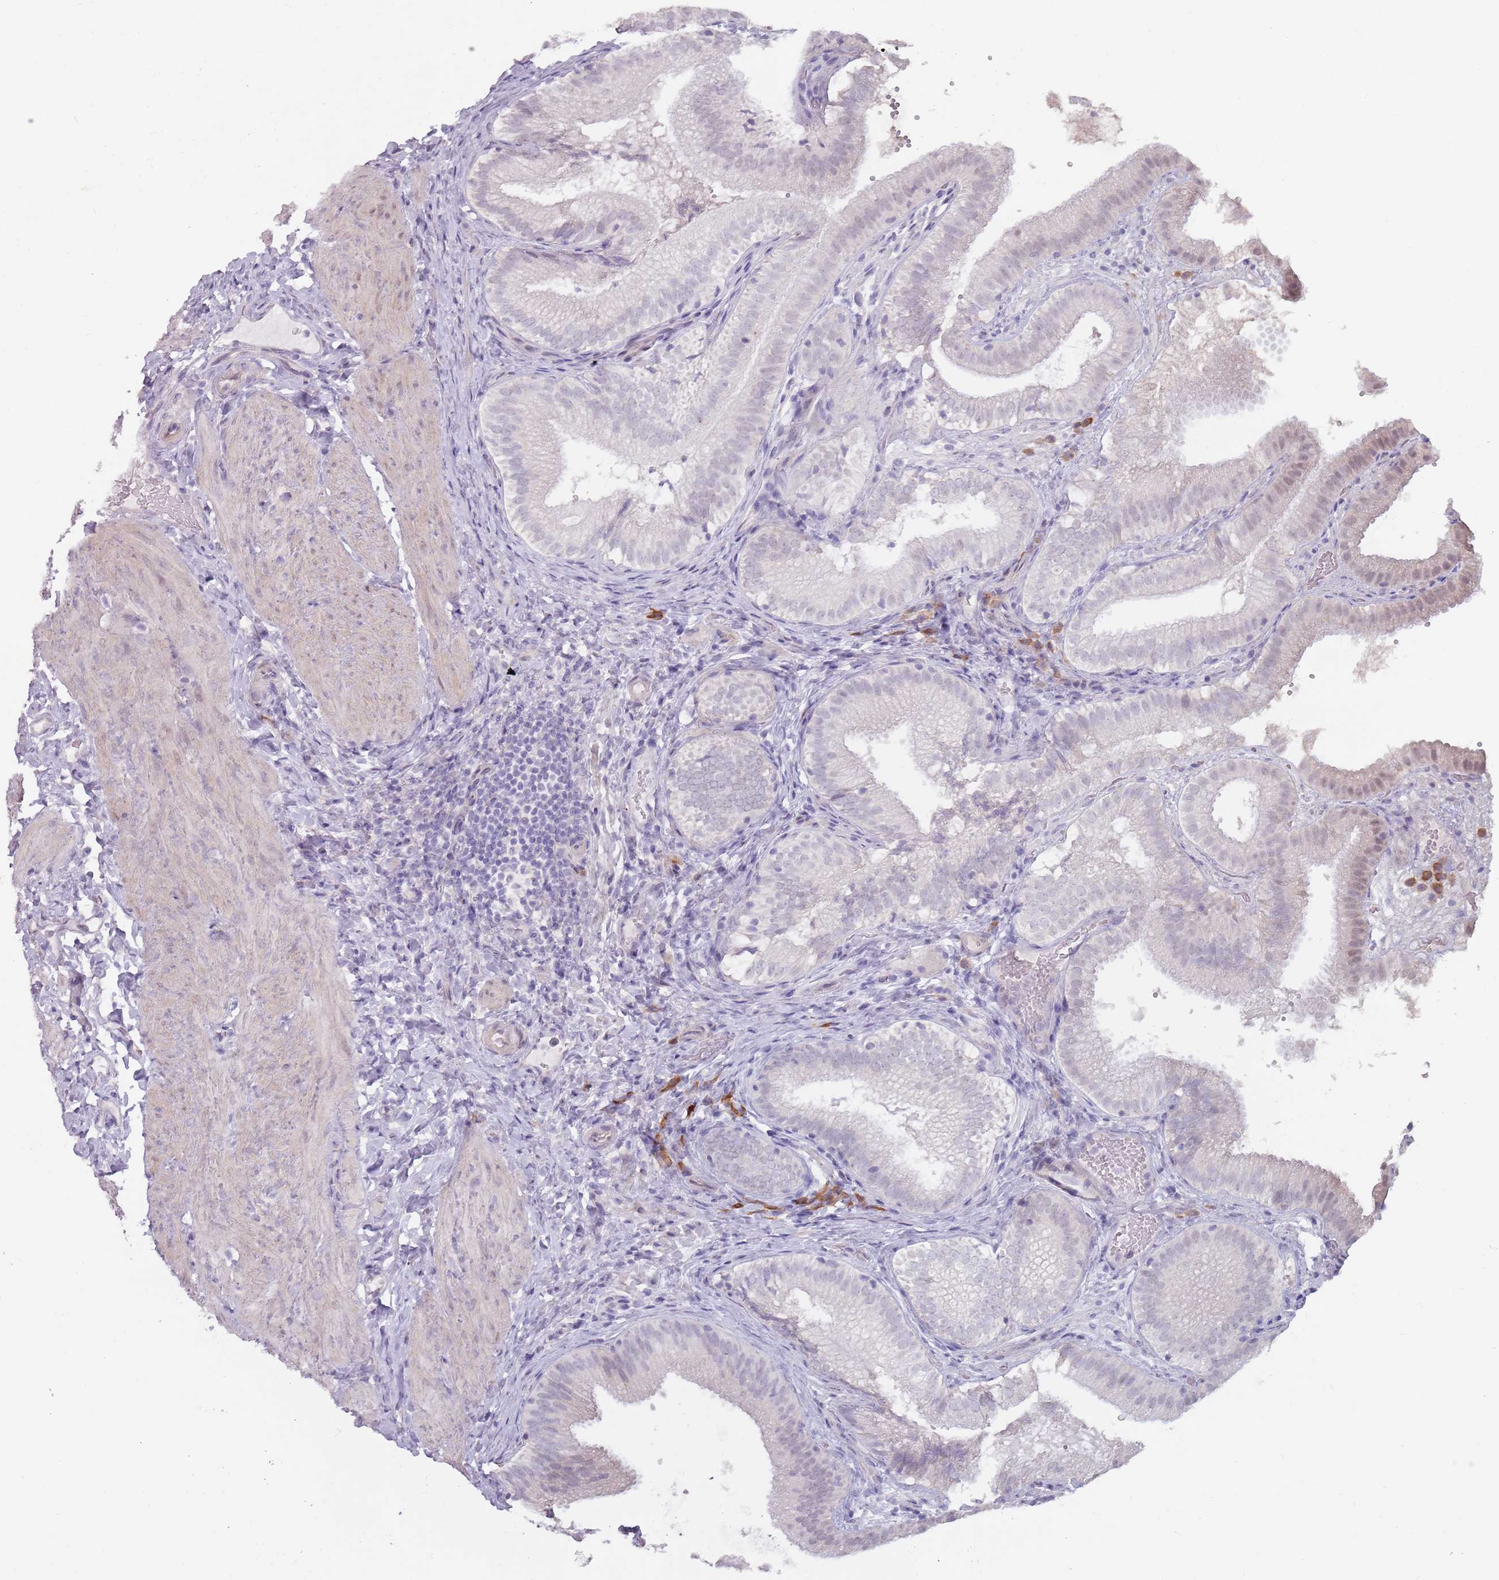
{"staining": {"intensity": "moderate", "quantity": "<25%", "location": "cytoplasmic/membranous,nuclear"}, "tissue": "gallbladder", "cell_type": "Glandular cells", "image_type": "normal", "snomed": [{"axis": "morphology", "description": "Normal tissue, NOS"}, {"axis": "topography", "description": "Gallbladder"}], "caption": "Gallbladder stained with DAB IHC reveals low levels of moderate cytoplasmic/membranous,nuclear positivity in about <25% of glandular cells. The staining was performed using DAB (3,3'-diaminobenzidine) to visualize the protein expression in brown, while the nuclei were stained in blue with hematoxylin (Magnification: 20x).", "gene": "DXO", "patient": {"sex": "female", "age": 30}}